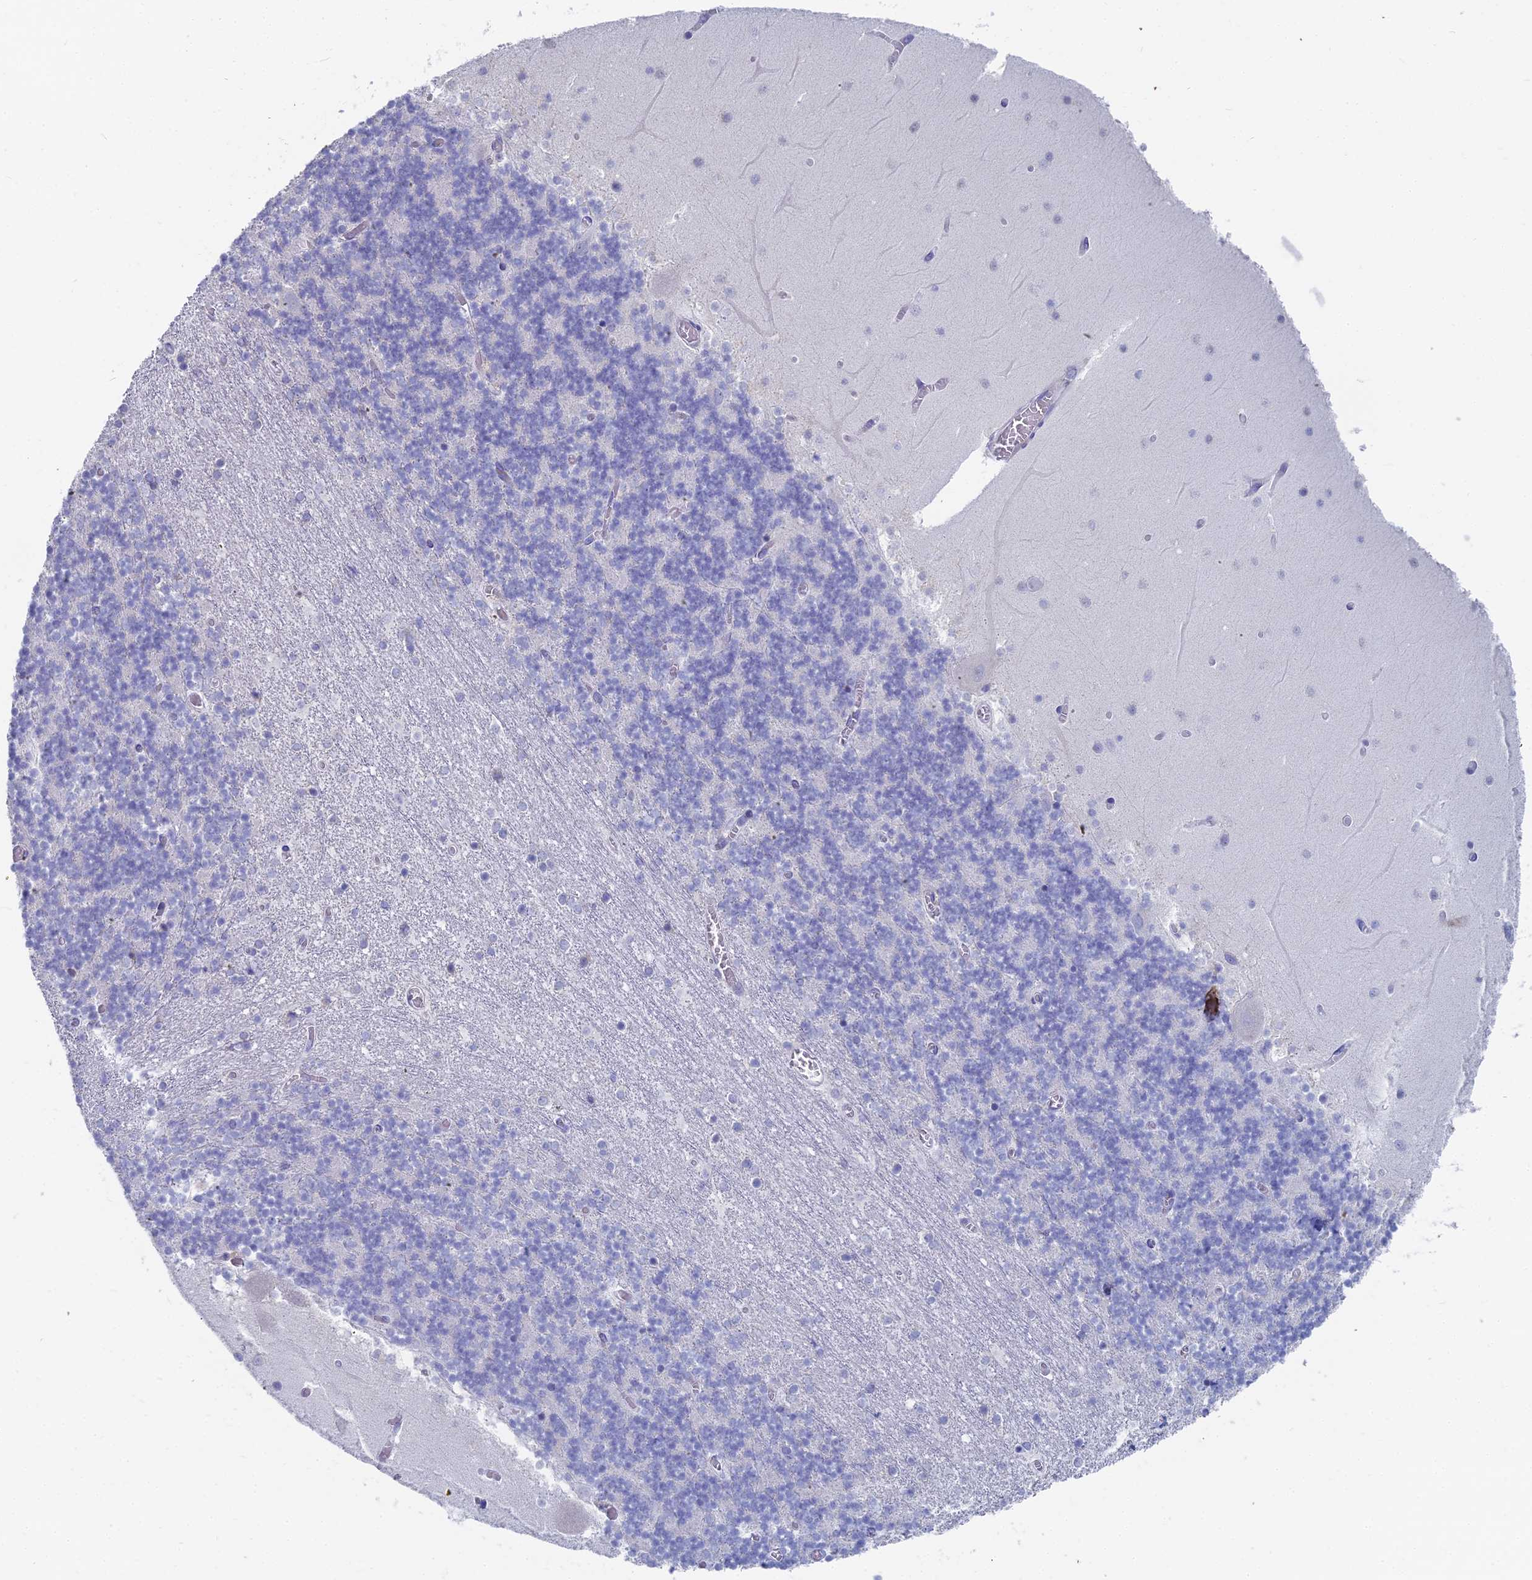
{"staining": {"intensity": "negative", "quantity": "none", "location": "none"}, "tissue": "cerebellum", "cell_type": "Cells in granular layer", "image_type": "normal", "snomed": [{"axis": "morphology", "description": "Normal tissue, NOS"}, {"axis": "topography", "description": "Cerebellum"}], "caption": "An IHC image of normal cerebellum is shown. There is no staining in cells in granular layer of cerebellum. The staining is performed using DAB brown chromogen with nuclei counter-stained in using hematoxylin.", "gene": "TNNT3", "patient": {"sex": "female", "age": 28}}